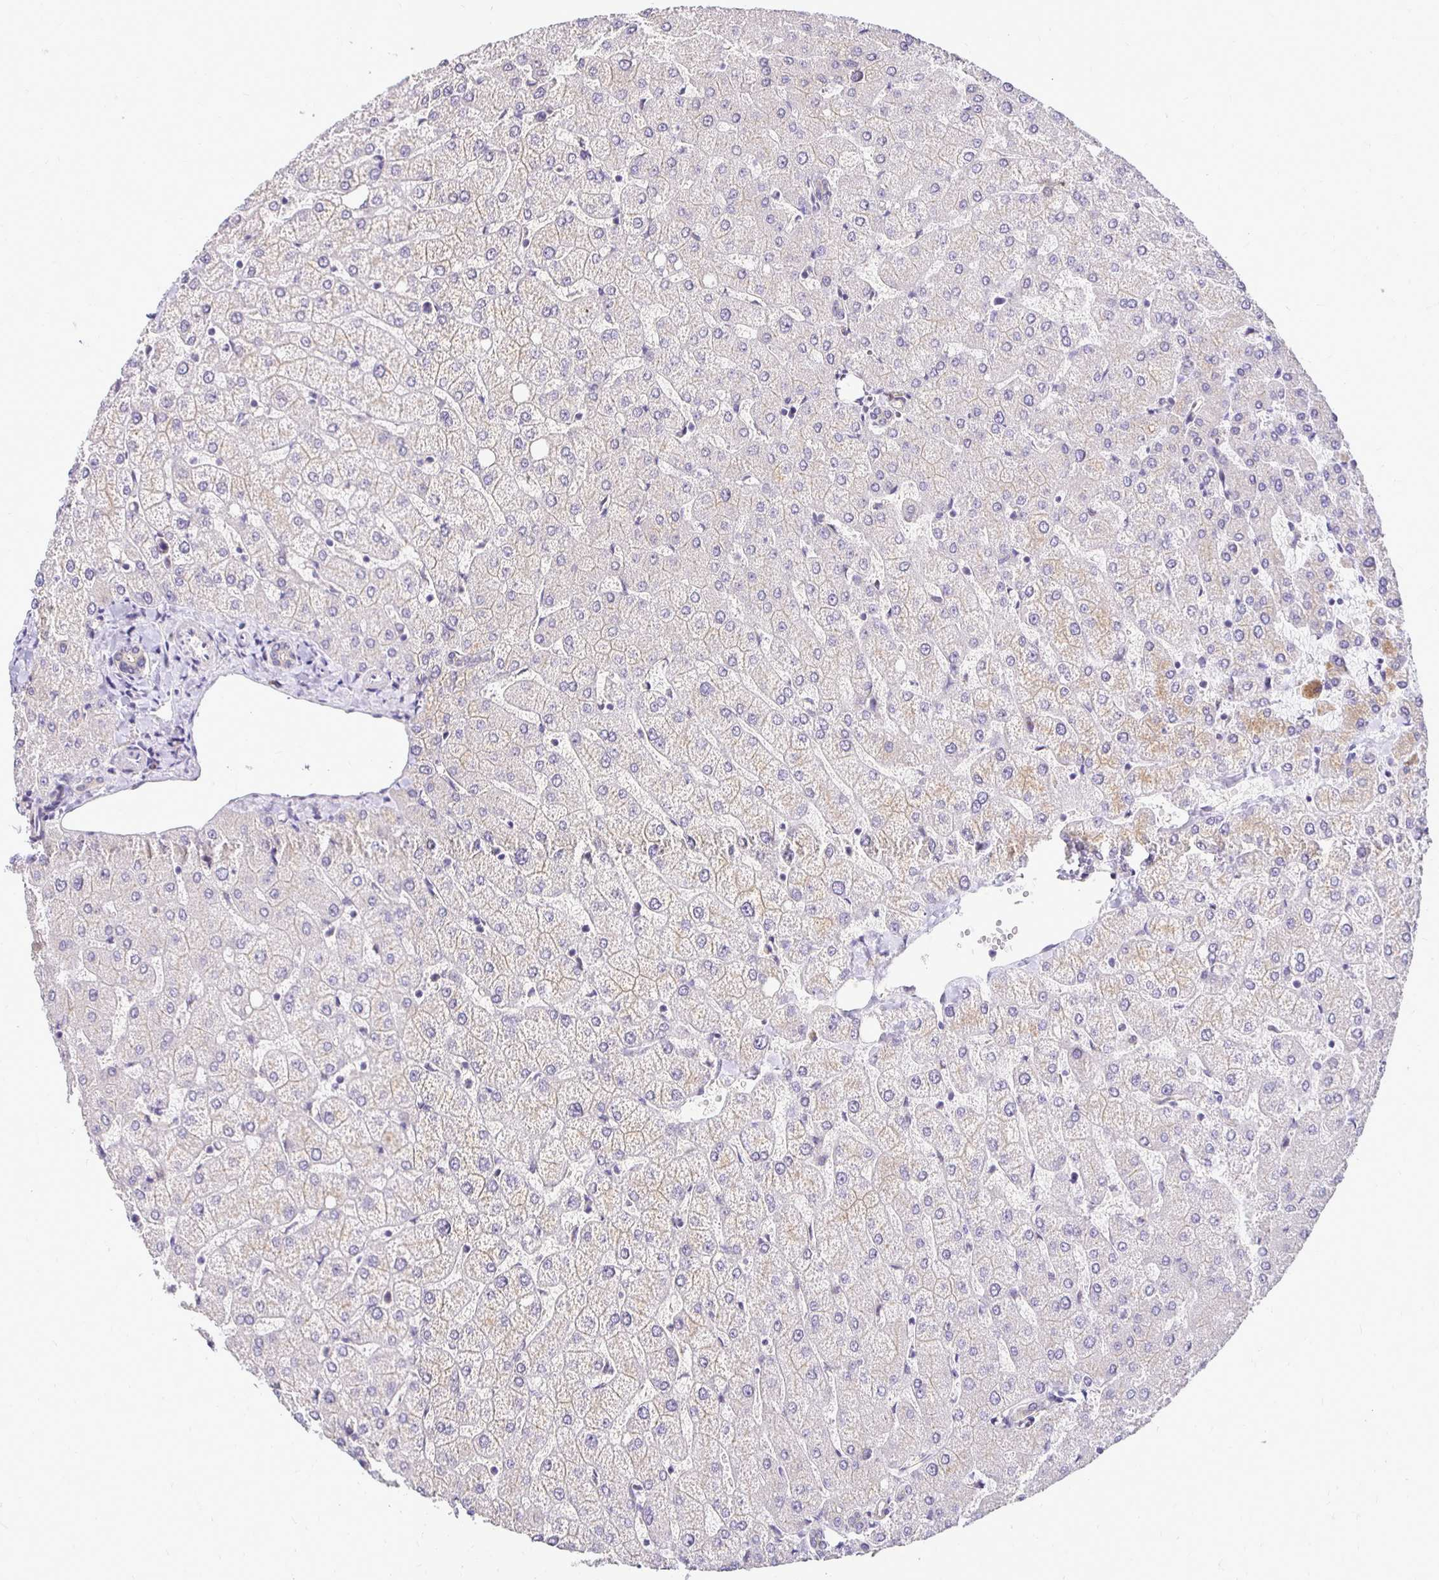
{"staining": {"intensity": "negative", "quantity": "none", "location": "none"}, "tissue": "liver", "cell_type": "Cholangiocytes", "image_type": "normal", "snomed": [{"axis": "morphology", "description": "Normal tissue, NOS"}, {"axis": "topography", "description": "Liver"}], "caption": "Immunohistochemical staining of normal liver shows no significant expression in cholangiocytes.", "gene": "SLC9A1", "patient": {"sex": "female", "age": 54}}